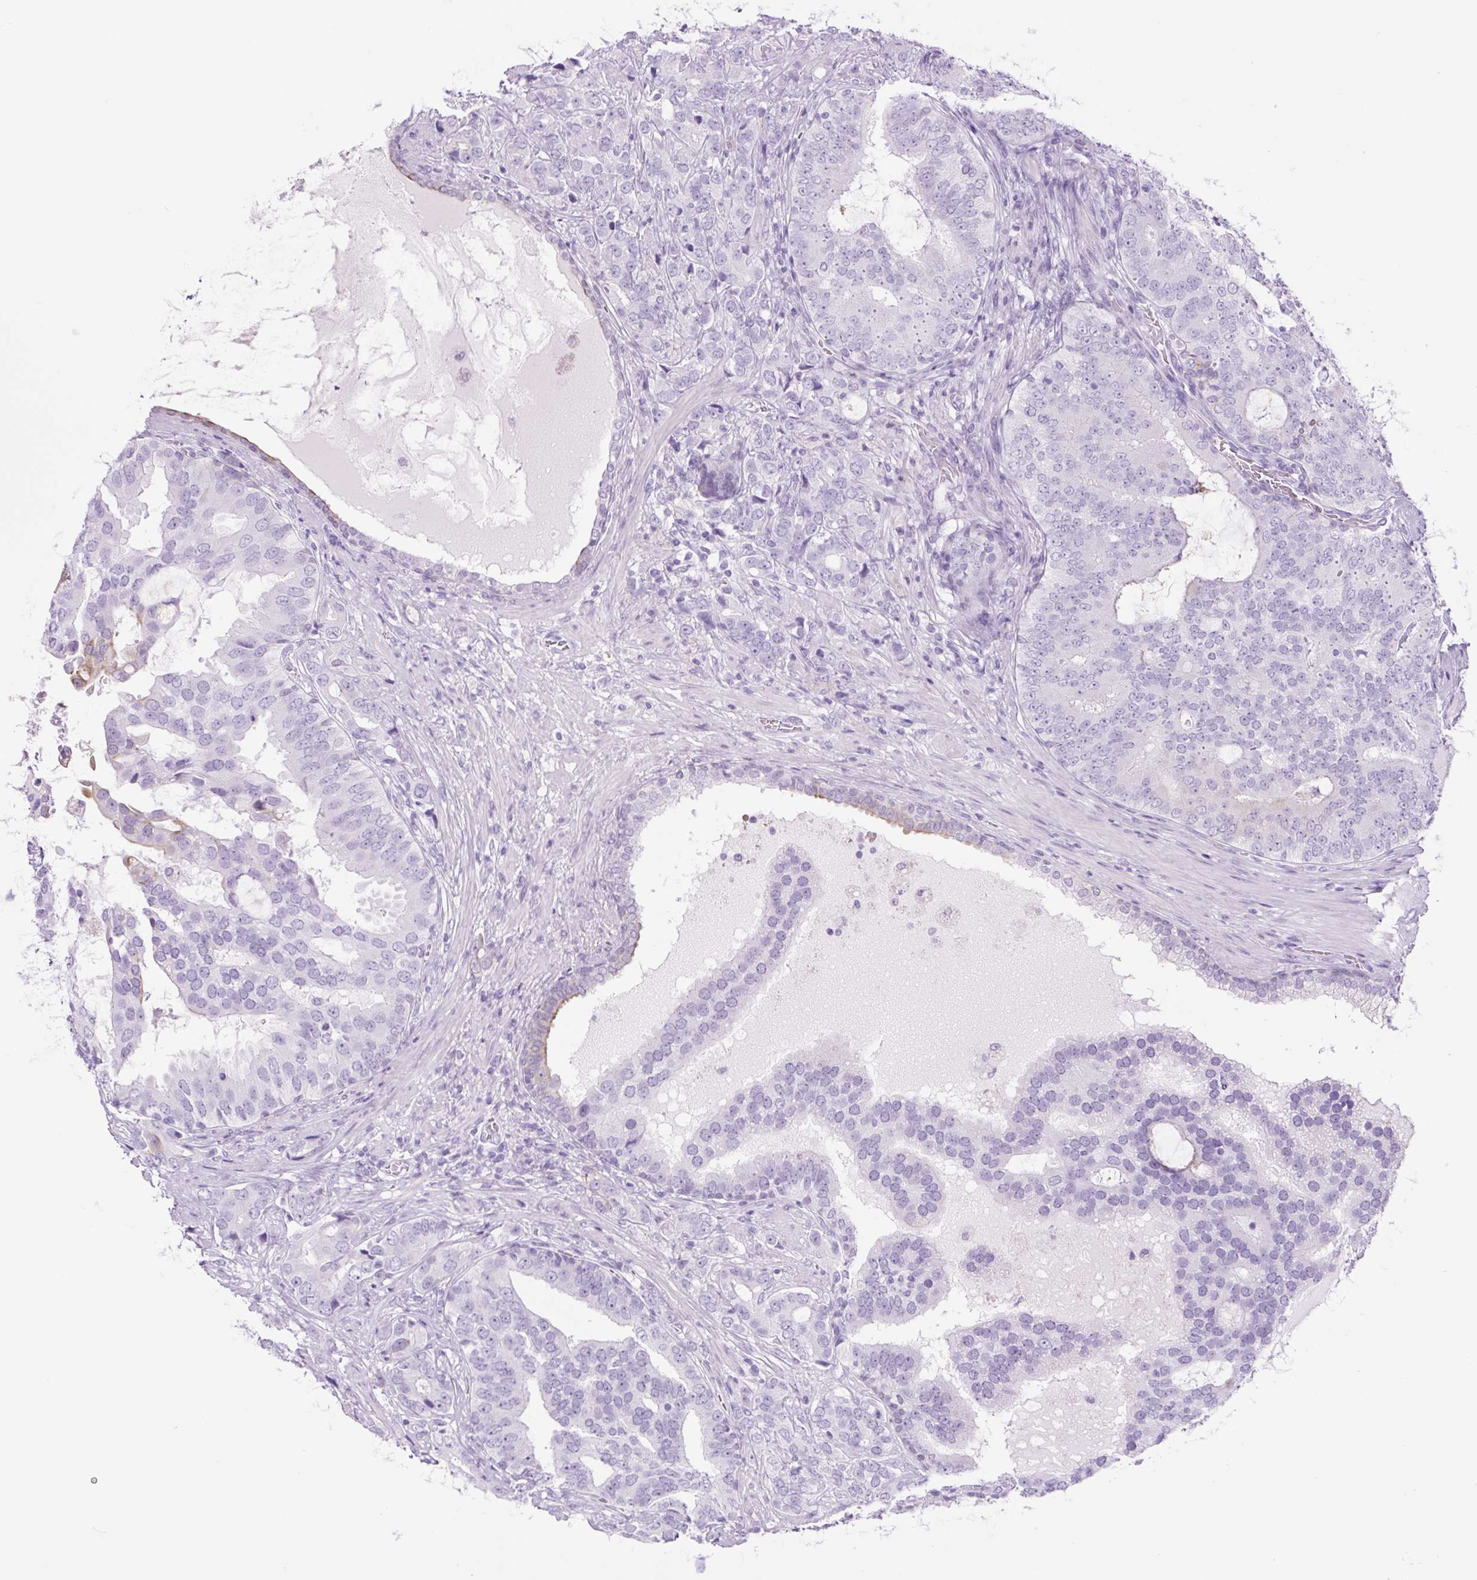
{"staining": {"intensity": "negative", "quantity": "none", "location": "none"}, "tissue": "prostate cancer", "cell_type": "Tumor cells", "image_type": "cancer", "snomed": [{"axis": "morphology", "description": "Adenocarcinoma, High grade"}, {"axis": "topography", "description": "Prostate"}], "caption": "High magnification brightfield microscopy of prostate adenocarcinoma (high-grade) stained with DAB (brown) and counterstained with hematoxylin (blue): tumor cells show no significant positivity.", "gene": "TFF2", "patient": {"sex": "male", "age": 55}}